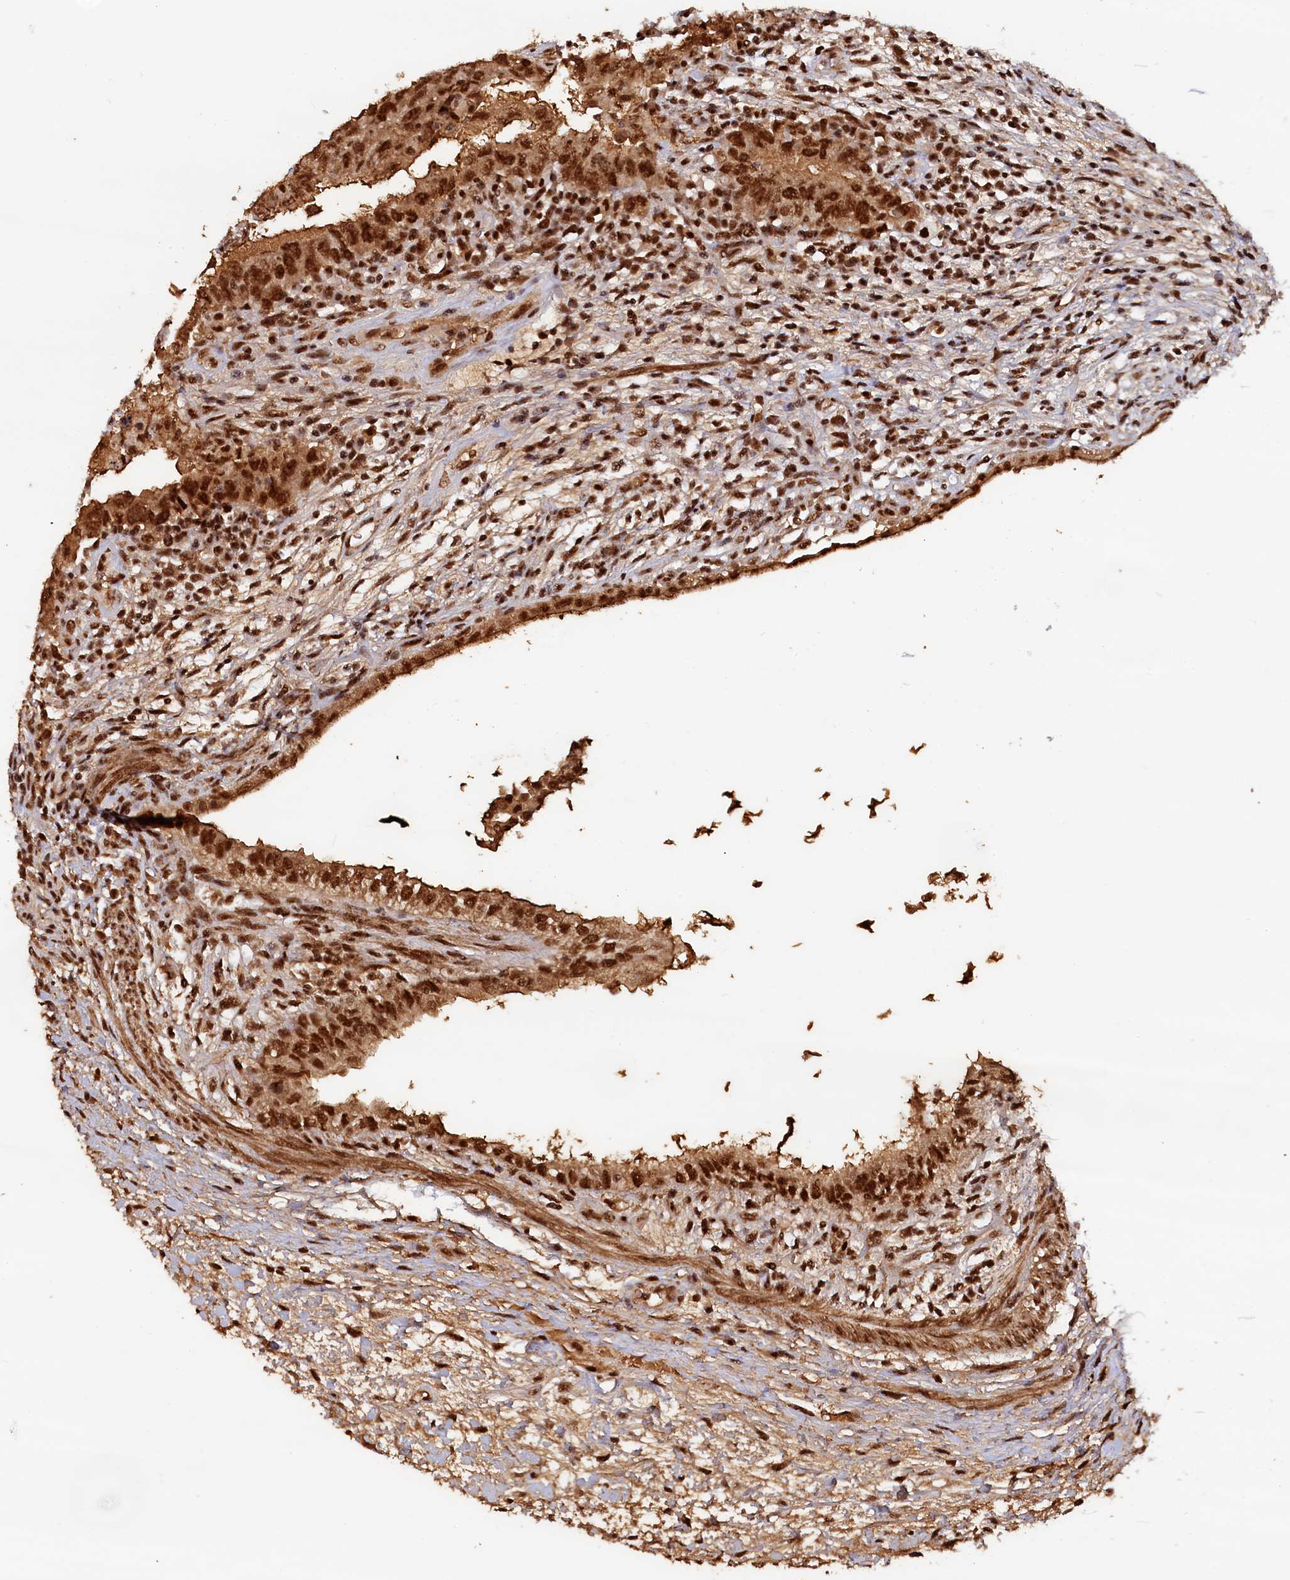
{"staining": {"intensity": "strong", "quantity": ">75%", "location": "cytoplasmic/membranous,nuclear"}, "tissue": "testis cancer", "cell_type": "Tumor cells", "image_type": "cancer", "snomed": [{"axis": "morphology", "description": "Carcinoma, Embryonal, NOS"}, {"axis": "topography", "description": "Testis"}], "caption": "This photomicrograph displays testis embryonal carcinoma stained with IHC to label a protein in brown. The cytoplasmic/membranous and nuclear of tumor cells show strong positivity for the protein. Nuclei are counter-stained blue.", "gene": "ZC3H18", "patient": {"sex": "male", "age": 26}}